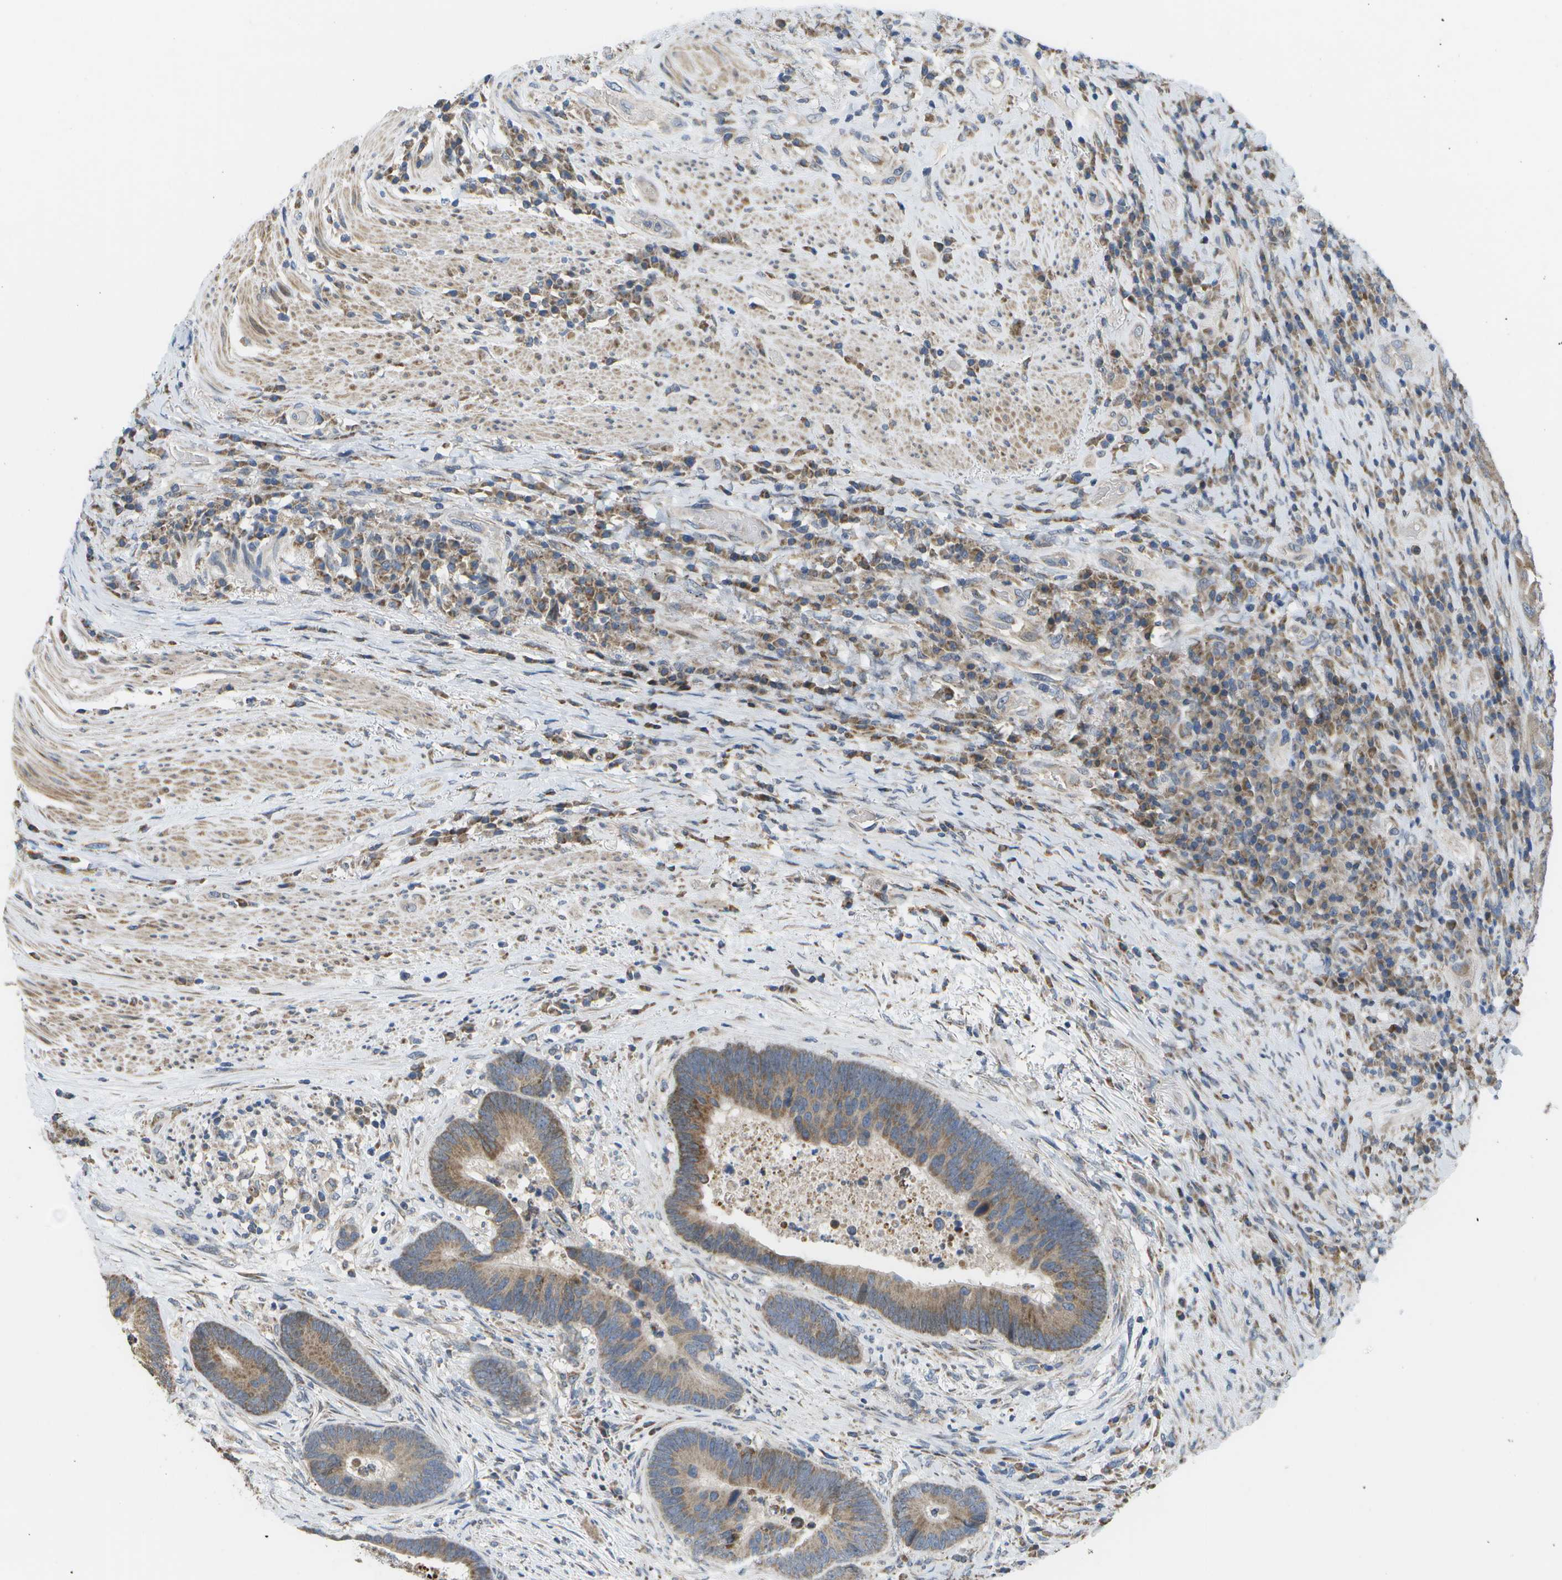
{"staining": {"intensity": "moderate", "quantity": ">75%", "location": "cytoplasmic/membranous"}, "tissue": "colorectal cancer", "cell_type": "Tumor cells", "image_type": "cancer", "snomed": [{"axis": "morphology", "description": "Adenocarcinoma, NOS"}, {"axis": "topography", "description": "Rectum"}], "caption": "Tumor cells demonstrate medium levels of moderate cytoplasmic/membranous positivity in about >75% of cells in adenocarcinoma (colorectal).", "gene": "HADHA", "patient": {"sex": "female", "age": 89}}